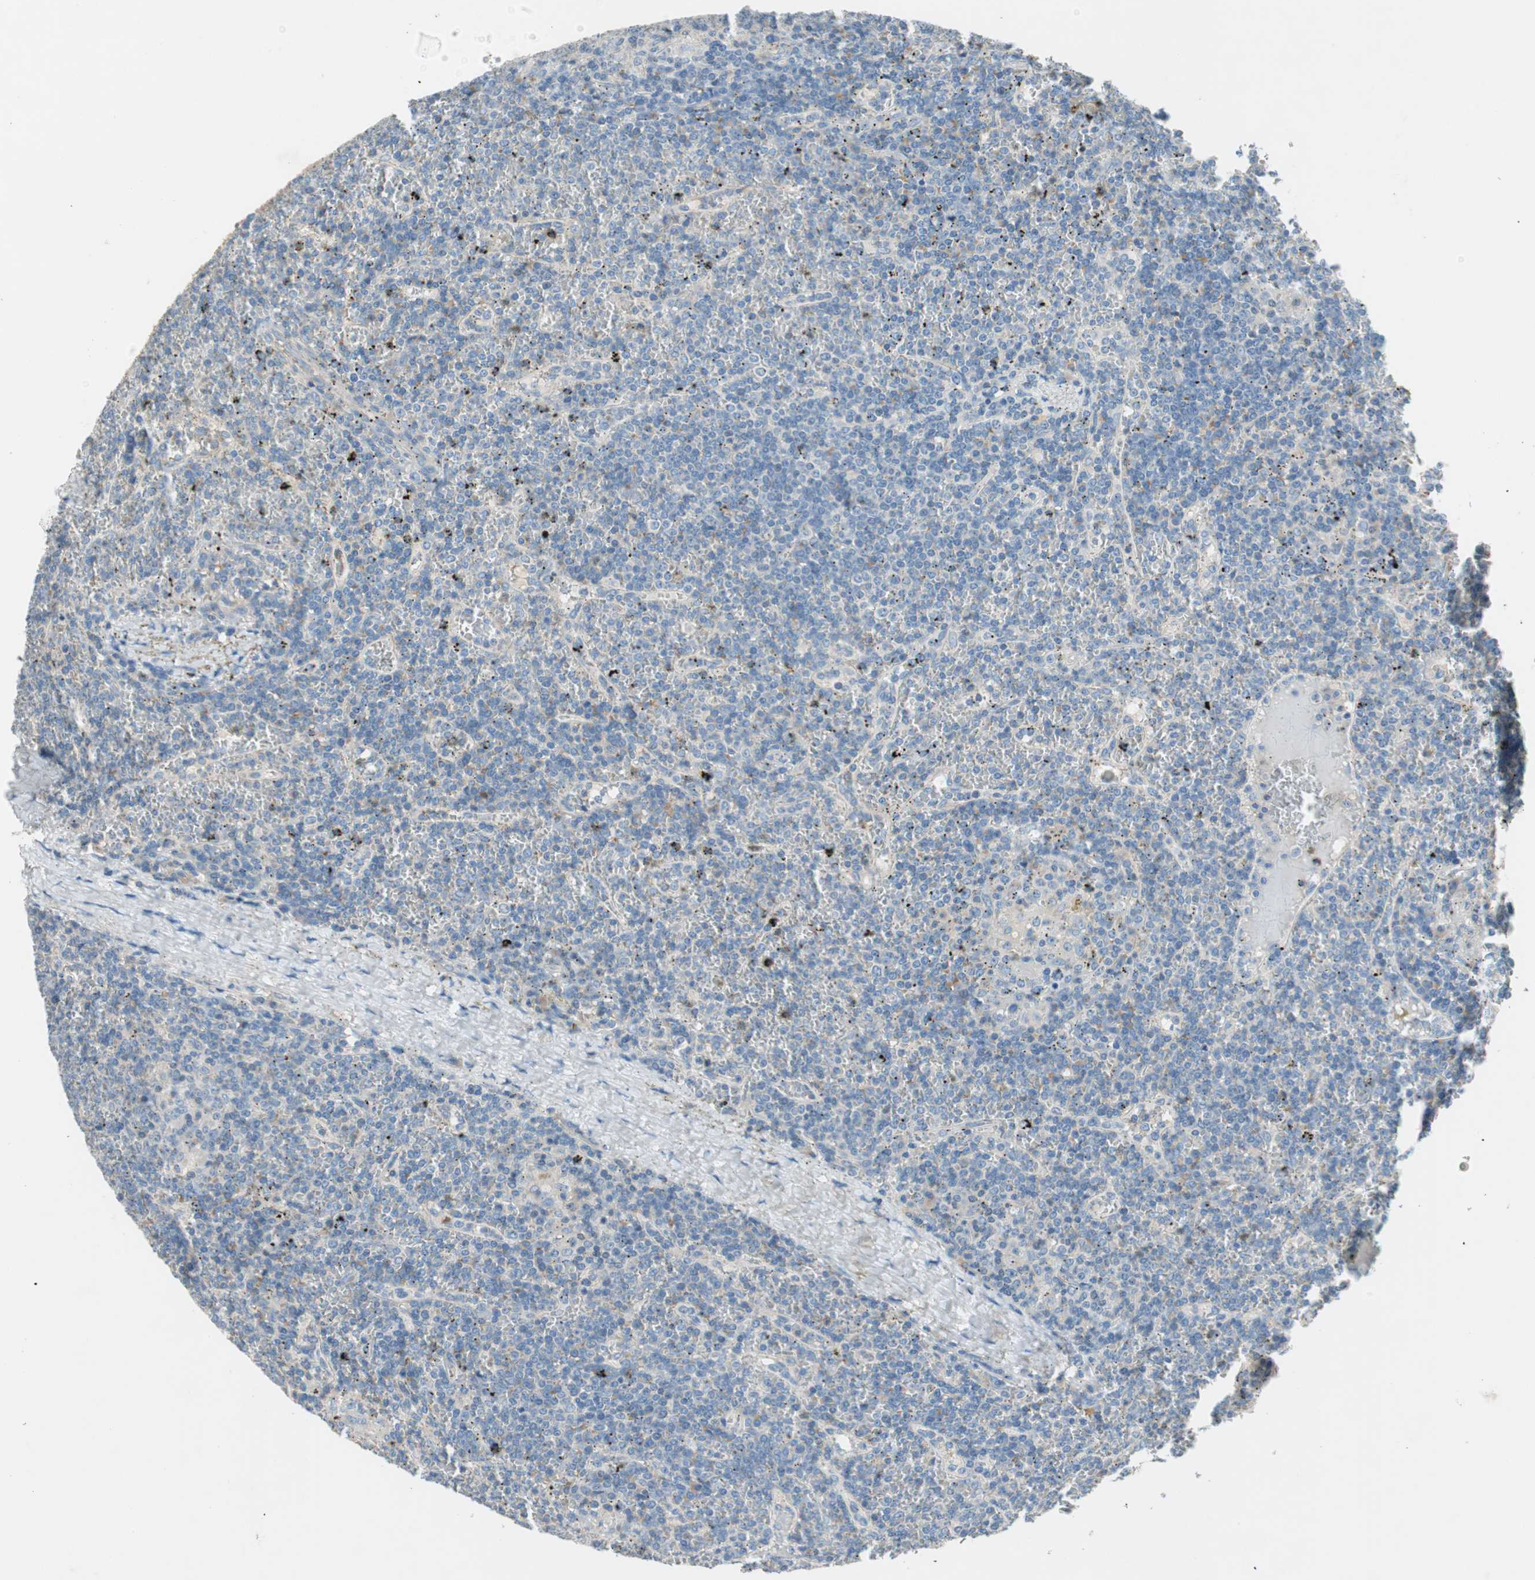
{"staining": {"intensity": "negative", "quantity": "none", "location": "none"}, "tissue": "lymphoma", "cell_type": "Tumor cells", "image_type": "cancer", "snomed": [{"axis": "morphology", "description": "Malignant lymphoma, non-Hodgkin's type, Low grade"}, {"axis": "topography", "description": "Spleen"}], "caption": "Micrograph shows no significant protein staining in tumor cells of malignant lymphoma, non-Hodgkin's type (low-grade).", "gene": "GLUL", "patient": {"sex": "female", "age": 19}}